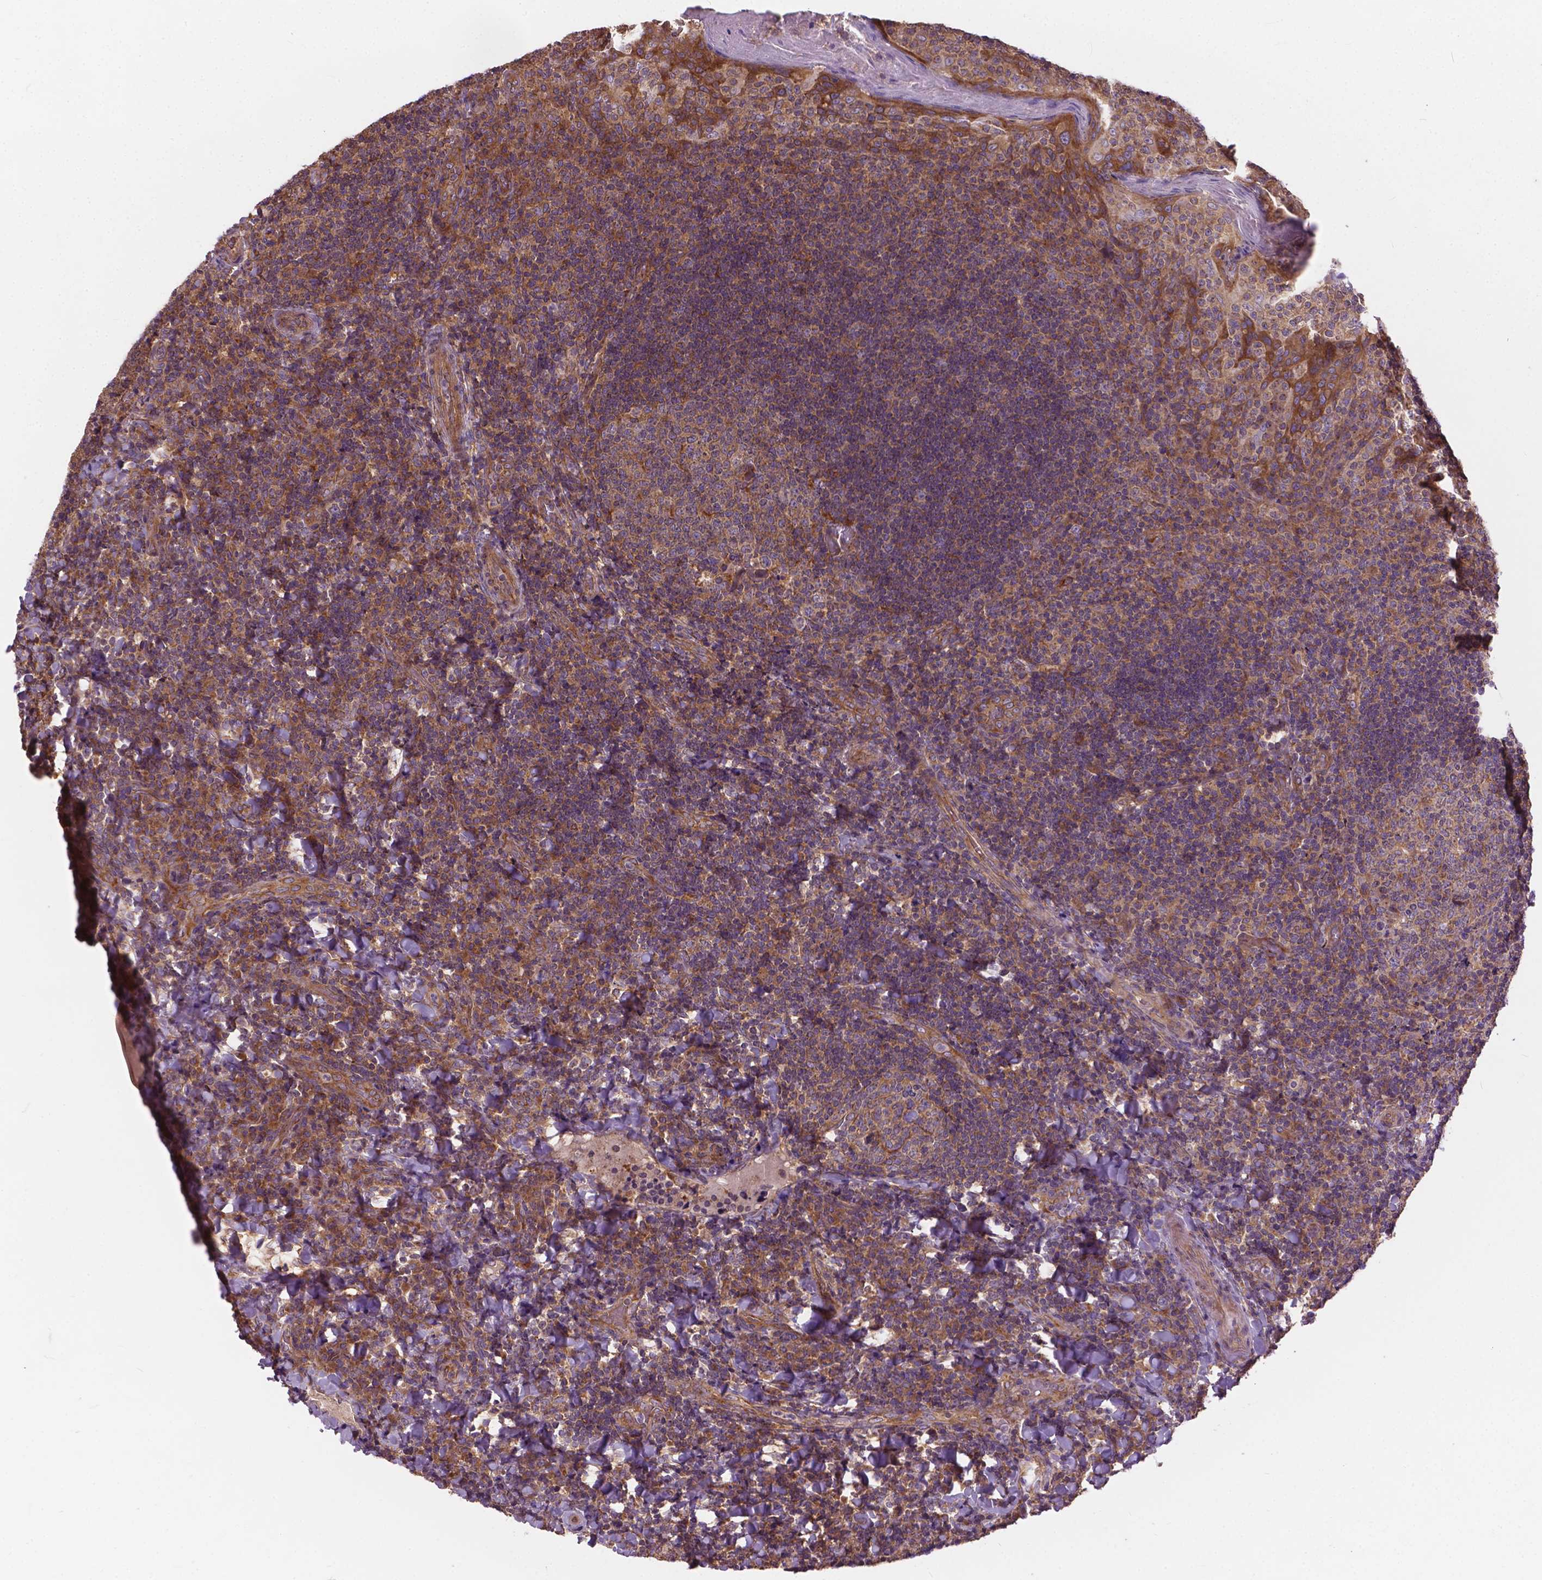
{"staining": {"intensity": "moderate", "quantity": ">75%", "location": "cytoplasmic/membranous"}, "tissue": "tonsil", "cell_type": "Germinal center cells", "image_type": "normal", "snomed": [{"axis": "morphology", "description": "Normal tissue, NOS"}, {"axis": "topography", "description": "Tonsil"}], "caption": "Moderate cytoplasmic/membranous protein positivity is identified in about >75% of germinal center cells in tonsil.", "gene": "MZT1", "patient": {"sex": "male", "age": 17}}